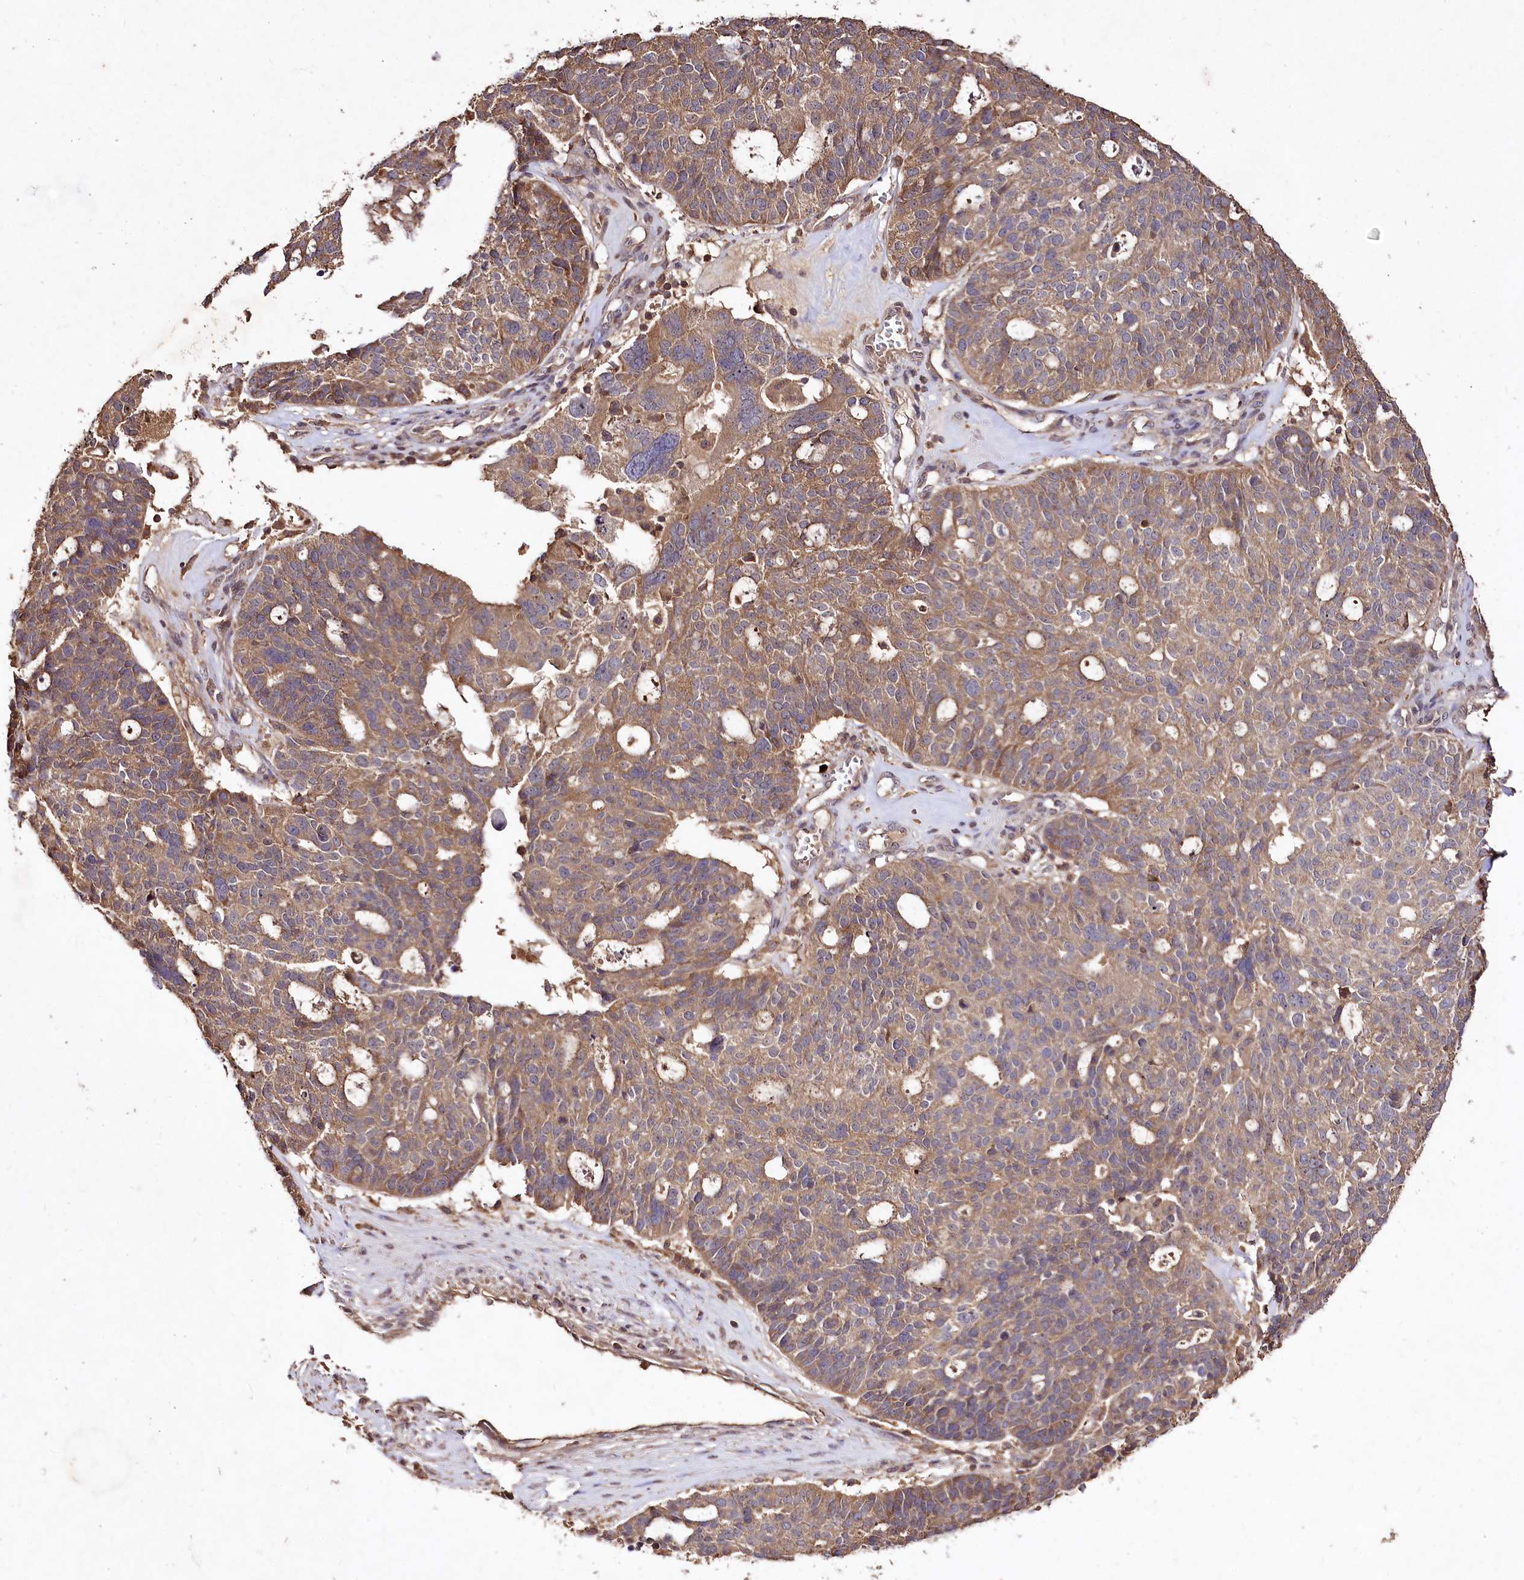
{"staining": {"intensity": "moderate", "quantity": ">75%", "location": "cytoplasmic/membranous"}, "tissue": "ovarian cancer", "cell_type": "Tumor cells", "image_type": "cancer", "snomed": [{"axis": "morphology", "description": "Cystadenocarcinoma, serous, NOS"}, {"axis": "topography", "description": "Ovary"}], "caption": "A medium amount of moderate cytoplasmic/membranous positivity is identified in approximately >75% of tumor cells in ovarian cancer tissue. (Stains: DAB (3,3'-diaminobenzidine) in brown, nuclei in blue, Microscopy: brightfield microscopy at high magnification).", "gene": "FAM53B", "patient": {"sex": "female", "age": 59}}